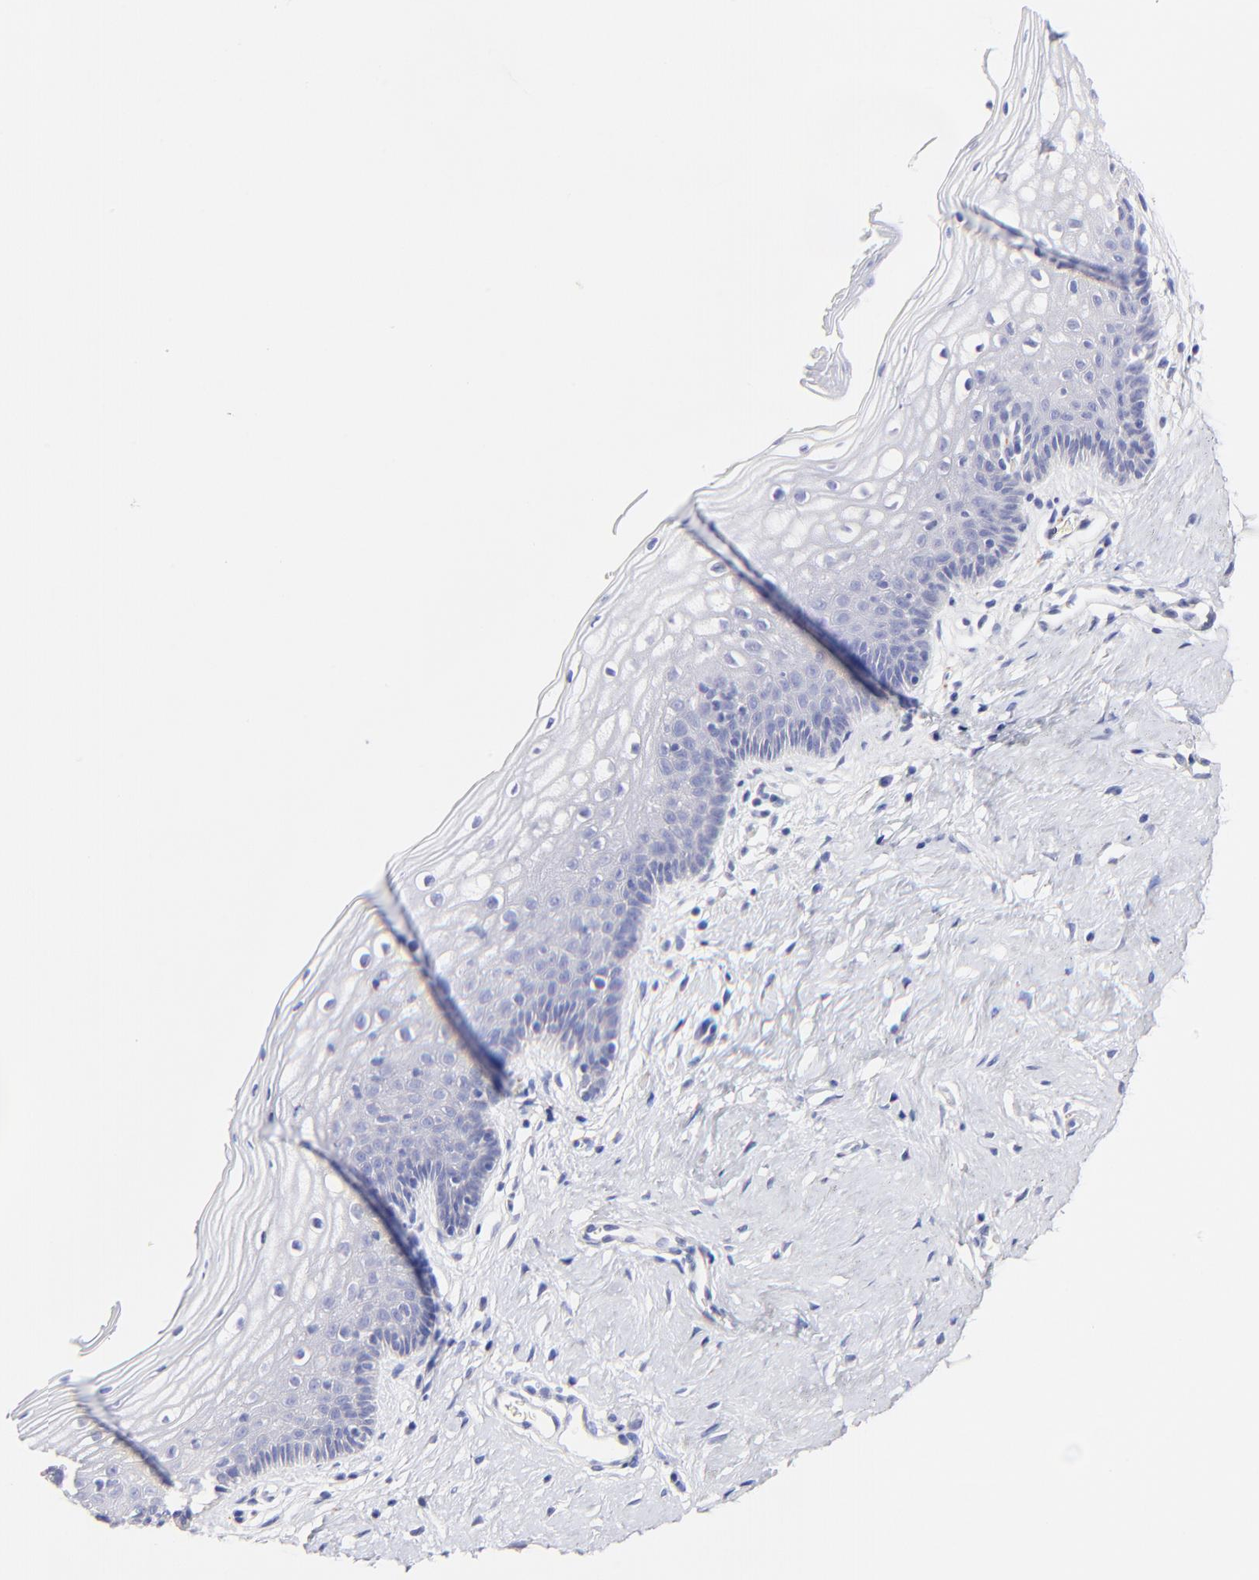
{"staining": {"intensity": "negative", "quantity": "none", "location": "none"}, "tissue": "vagina", "cell_type": "Squamous epithelial cells", "image_type": "normal", "snomed": [{"axis": "morphology", "description": "Normal tissue, NOS"}, {"axis": "topography", "description": "Vagina"}], "caption": "Vagina stained for a protein using immunohistochemistry (IHC) shows no positivity squamous epithelial cells.", "gene": "RAB3A", "patient": {"sex": "female", "age": 46}}